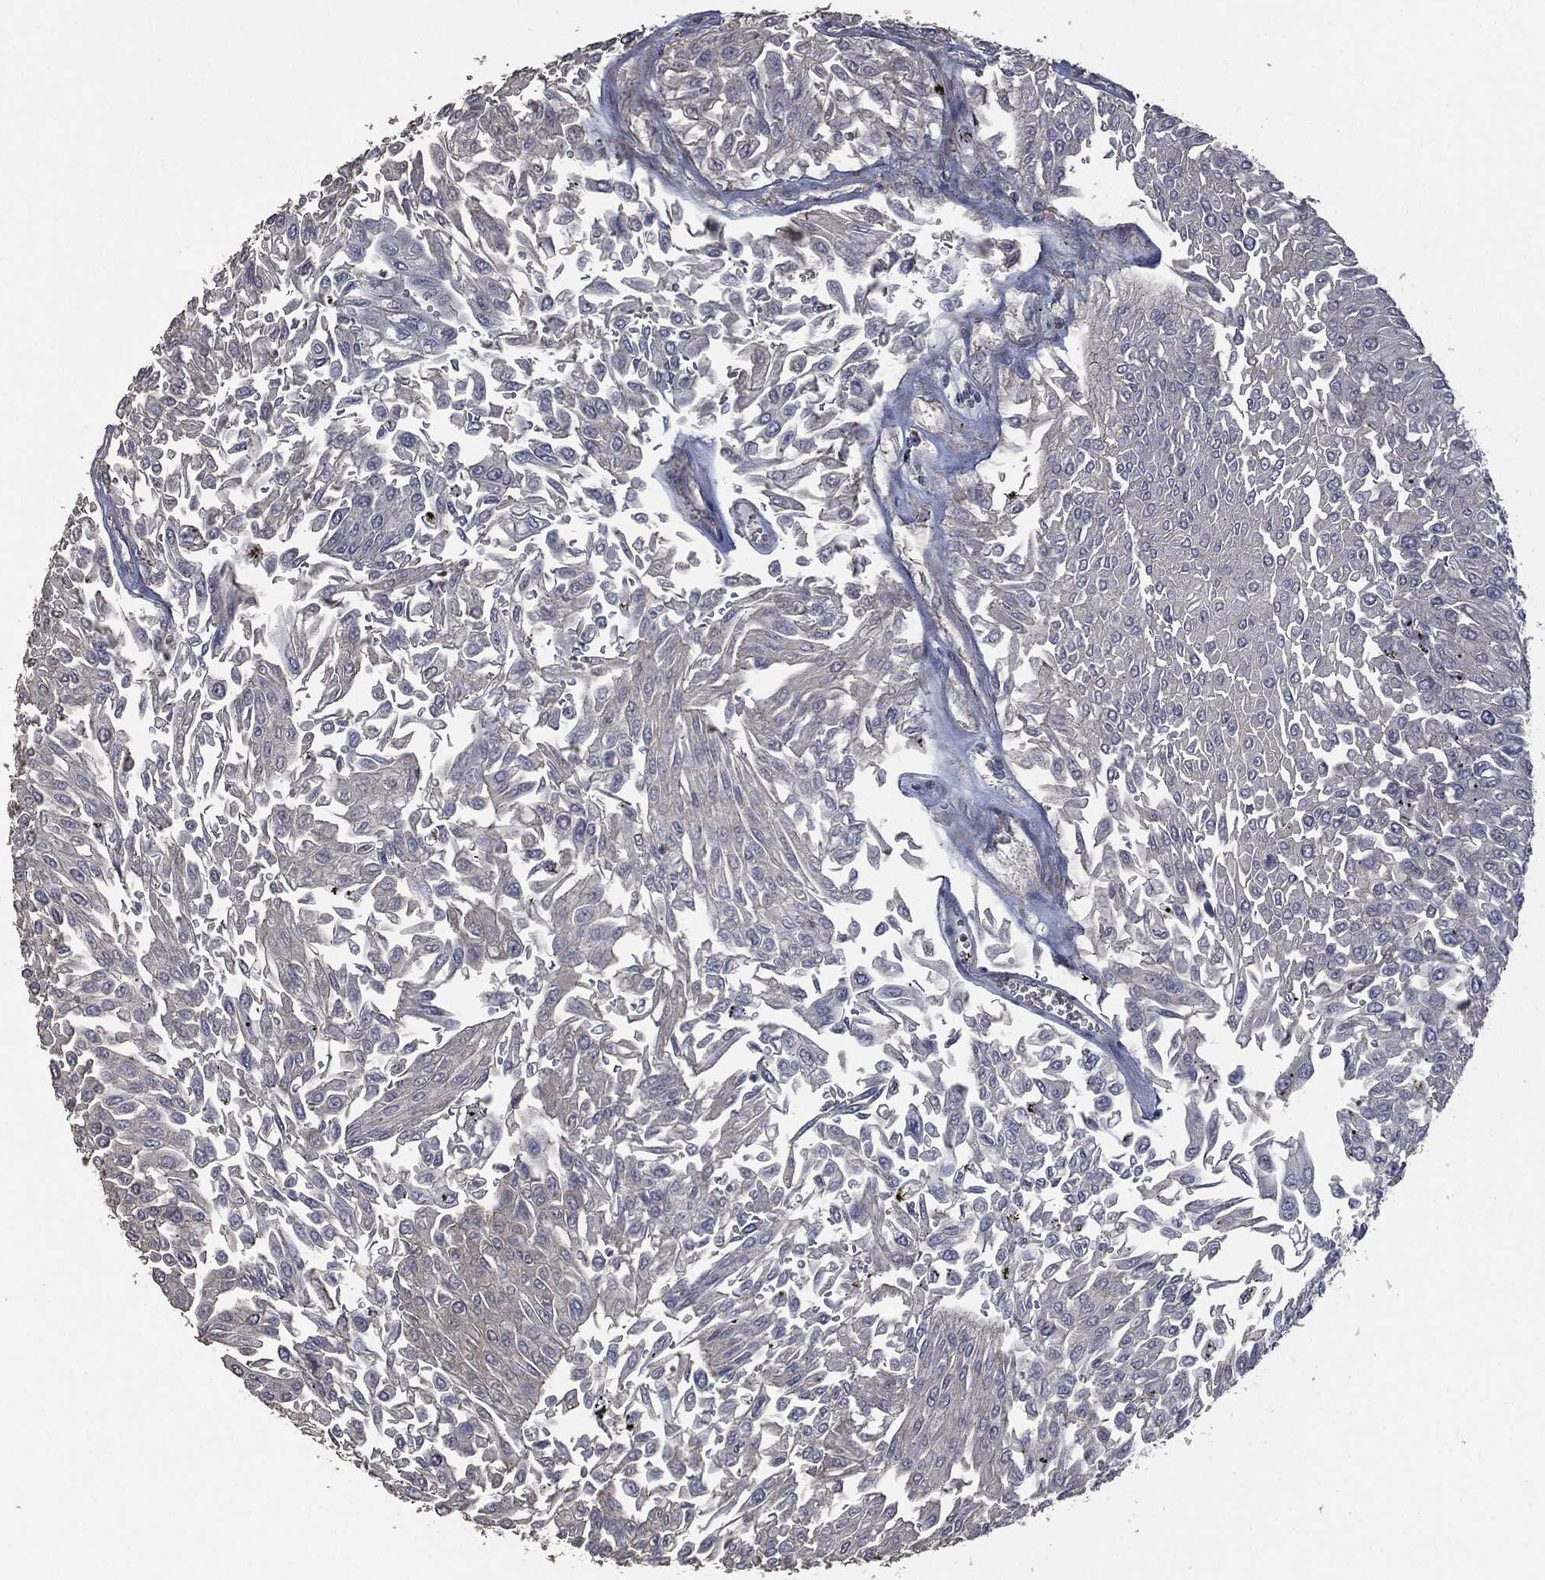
{"staining": {"intensity": "negative", "quantity": "none", "location": "none"}, "tissue": "urothelial cancer", "cell_type": "Tumor cells", "image_type": "cancer", "snomed": [{"axis": "morphology", "description": "Urothelial carcinoma, Low grade"}, {"axis": "topography", "description": "Urinary bladder"}], "caption": "Tumor cells show no significant protein positivity in urothelial cancer.", "gene": "MSLN", "patient": {"sex": "male", "age": 67}}